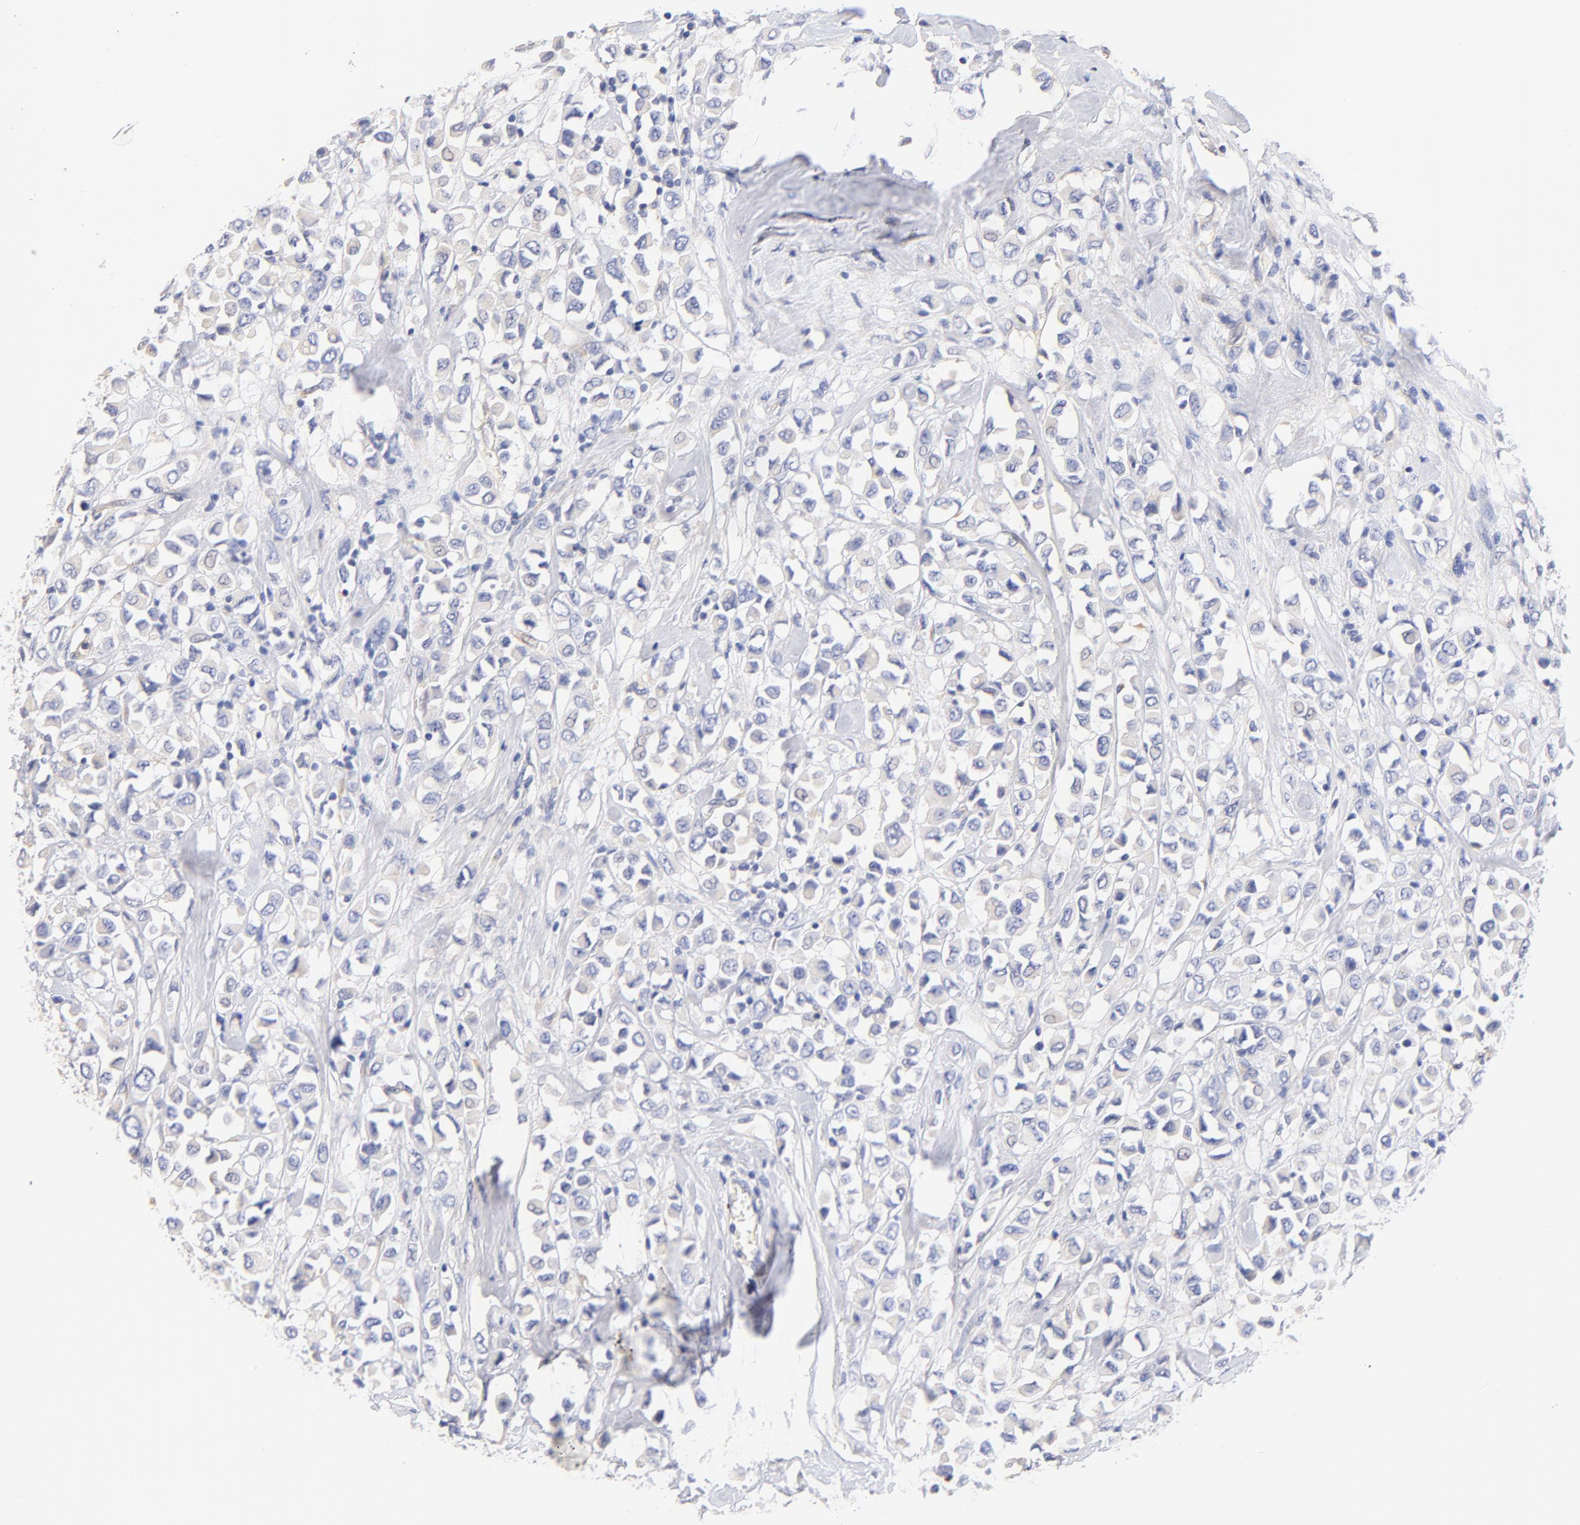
{"staining": {"intensity": "negative", "quantity": "none", "location": "none"}, "tissue": "breast cancer", "cell_type": "Tumor cells", "image_type": "cancer", "snomed": [{"axis": "morphology", "description": "Duct carcinoma"}, {"axis": "topography", "description": "Breast"}], "caption": "A histopathology image of human infiltrating ductal carcinoma (breast) is negative for staining in tumor cells.", "gene": "HS3ST1", "patient": {"sex": "female", "age": 61}}